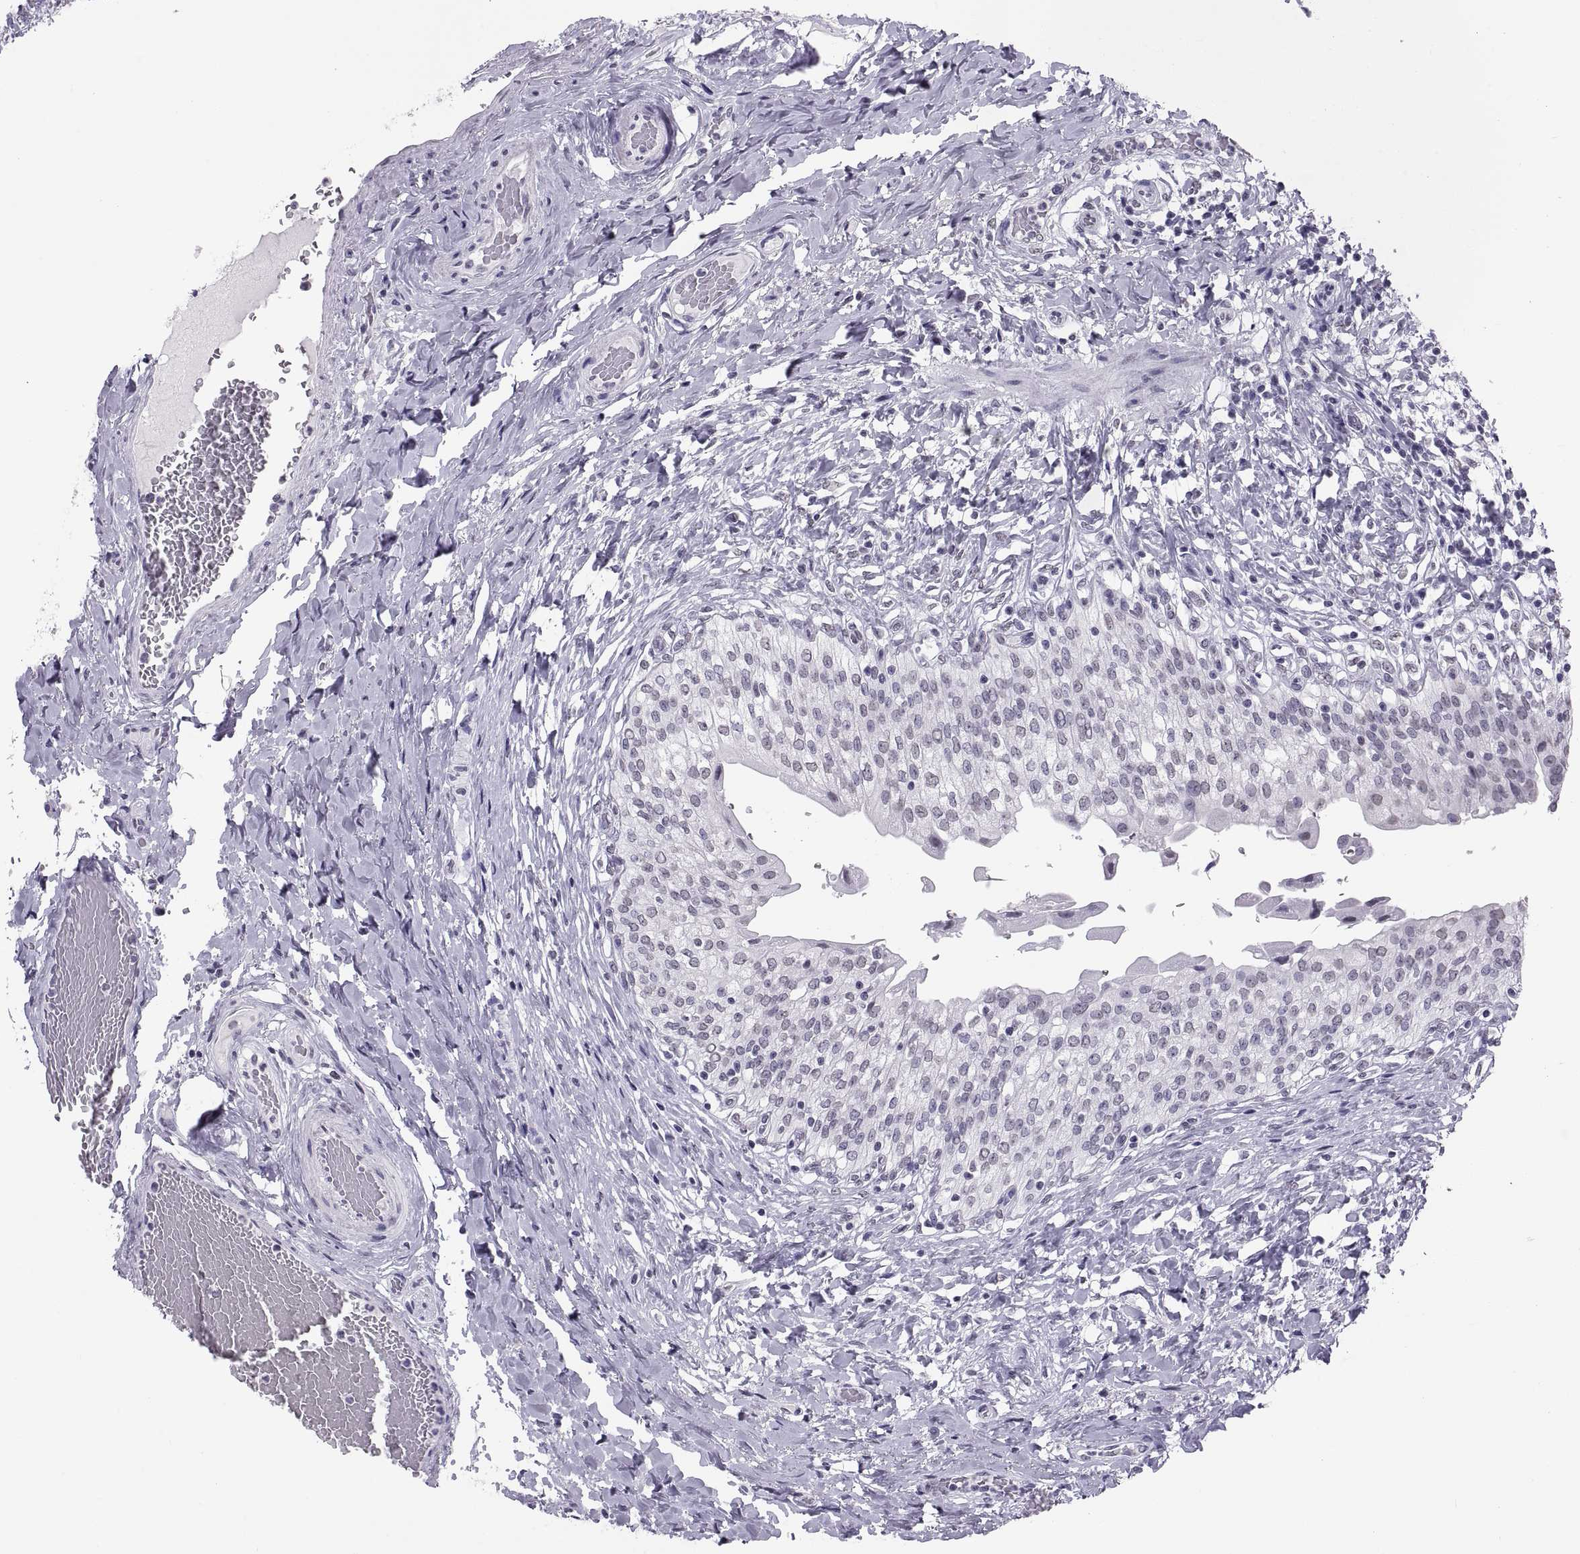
{"staining": {"intensity": "negative", "quantity": "none", "location": "none"}, "tissue": "urinary bladder", "cell_type": "Urothelial cells", "image_type": "normal", "snomed": [{"axis": "morphology", "description": "Normal tissue, NOS"}, {"axis": "morphology", "description": "Inflammation, NOS"}, {"axis": "topography", "description": "Urinary bladder"}], "caption": "Urinary bladder was stained to show a protein in brown. There is no significant expression in urothelial cells. The staining was performed using DAB (3,3'-diaminobenzidine) to visualize the protein expression in brown, while the nuclei were stained in blue with hematoxylin (Magnification: 20x).", "gene": "CARTPT", "patient": {"sex": "male", "age": 64}}